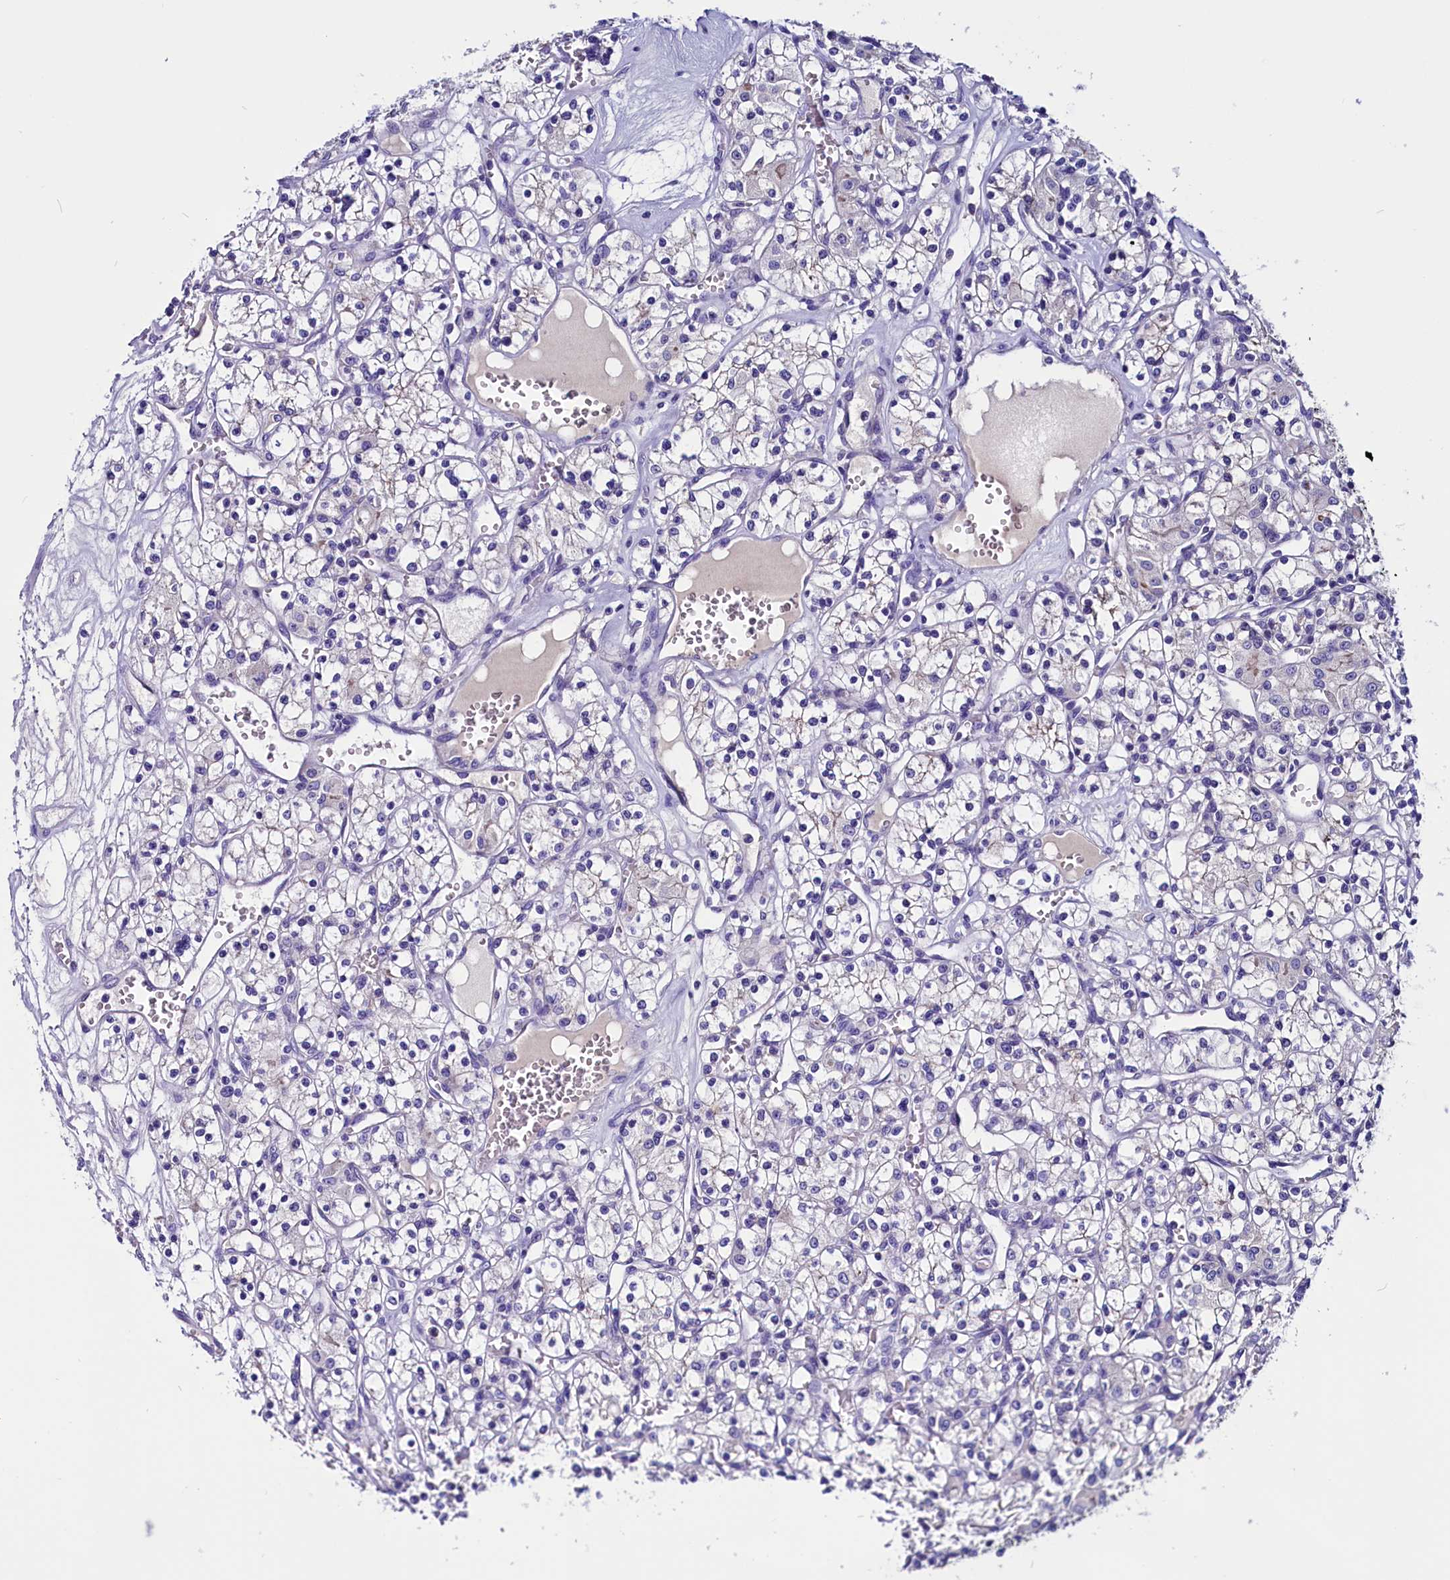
{"staining": {"intensity": "negative", "quantity": "none", "location": "none"}, "tissue": "renal cancer", "cell_type": "Tumor cells", "image_type": "cancer", "snomed": [{"axis": "morphology", "description": "Adenocarcinoma, NOS"}, {"axis": "topography", "description": "Kidney"}], "caption": "High magnification brightfield microscopy of renal cancer stained with DAB (brown) and counterstained with hematoxylin (blue): tumor cells show no significant expression. (Brightfield microscopy of DAB (3,3'-diaminobenzidine) immunohistochemistry at high magnification).", "gene": "CCBE1", "patient": {"sex": "female", "age": 59}}